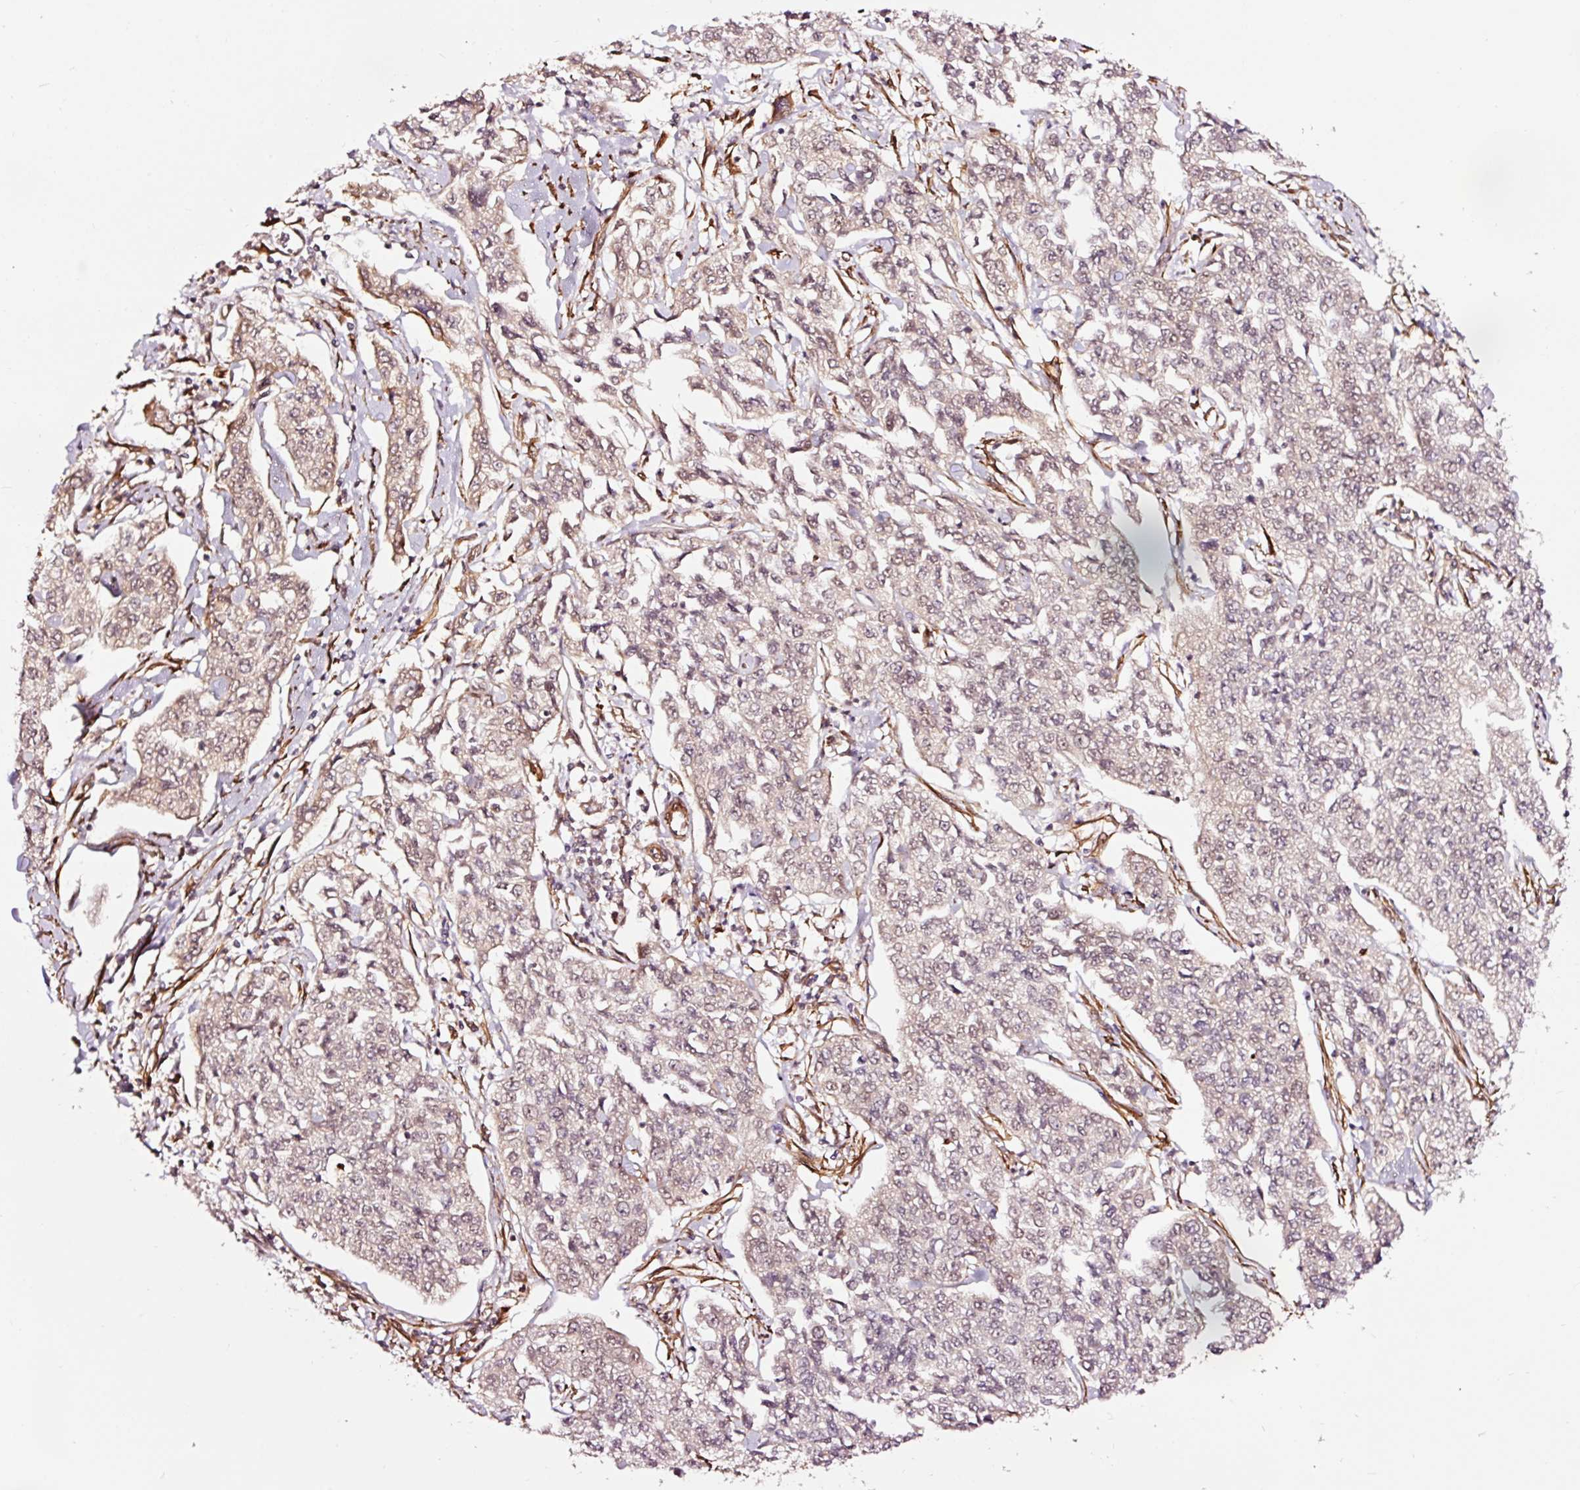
{"staining": {"intensity": "negative", "quantity": "none", "location": "none"}, "tissue": "cervical cancer", "cell_type": "Tumor cells", "image_type": "cancer", "snomed": [{"axis": "morphology", "description": "Squamous cell carcinoma, NOS"}, {"axis": "topography", "description": "Cervix"}], "caption": "Tumor cells are negative for protein expression in human cervical squamous cell carcinoma.", "gene": "TPM1", "patient": {"sex": "female", "age": 35}}